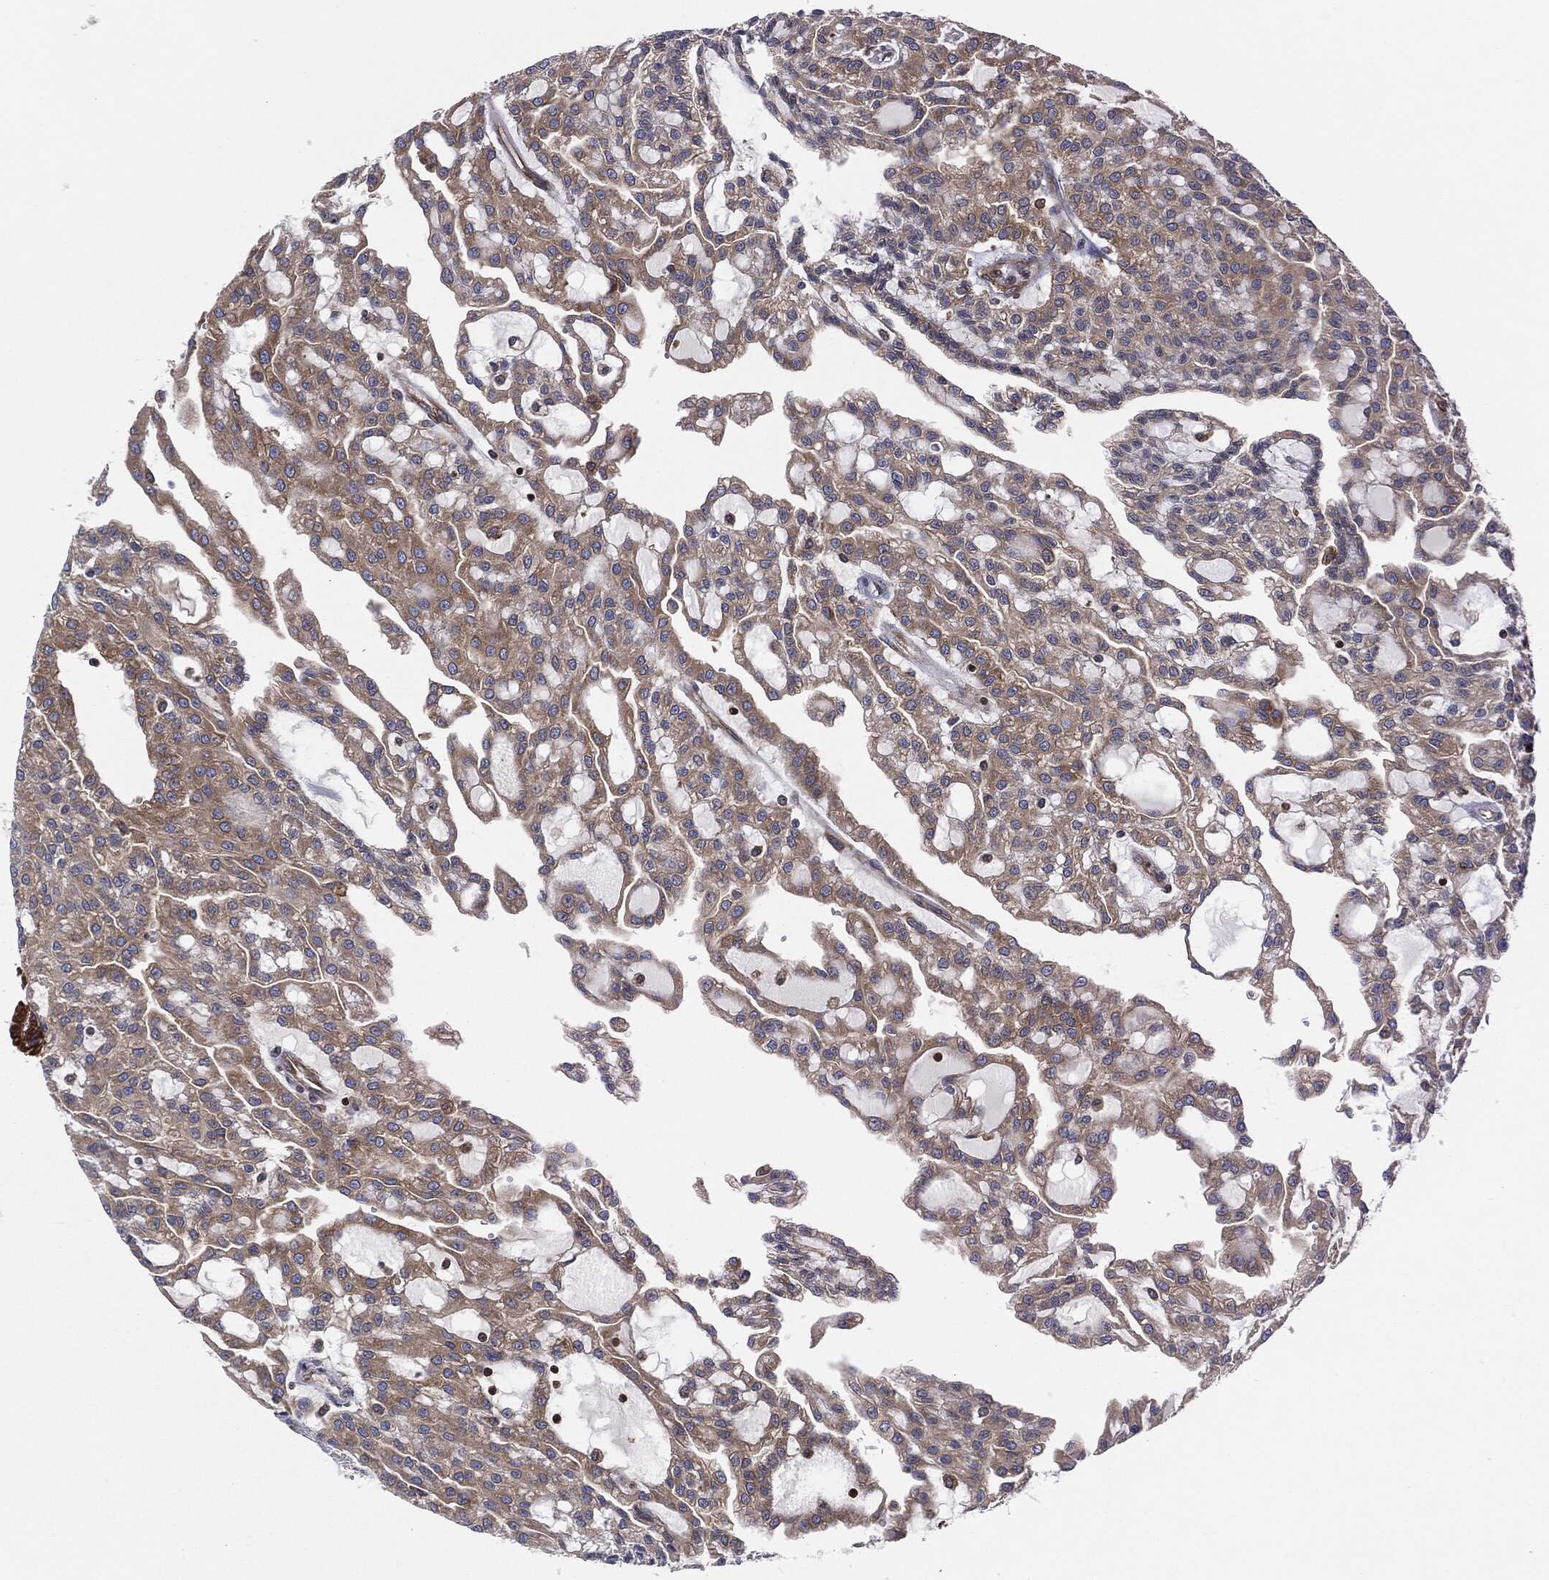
{"staining": {"intensity": "moderate", "quantity": "25%-75%", "location": "cytoplasmic/membranous"}, "tissue": "renal cancer", "cell_type": "Tumor cells", "image_type": "cancer", "snomed": [{"axis": "morphology", "description": "Adenocarcinoma, NOS"}, {"axis": "topography", "description": "Kidney"}], "caption": "This is an image of IHC staining of adenocarcinoma (renal), which shows moderate expression in the cytoplasmic/membranous of tumor cells.", "gene": "EIF2S2", "patient": {"sex": "male", "age": 63}}